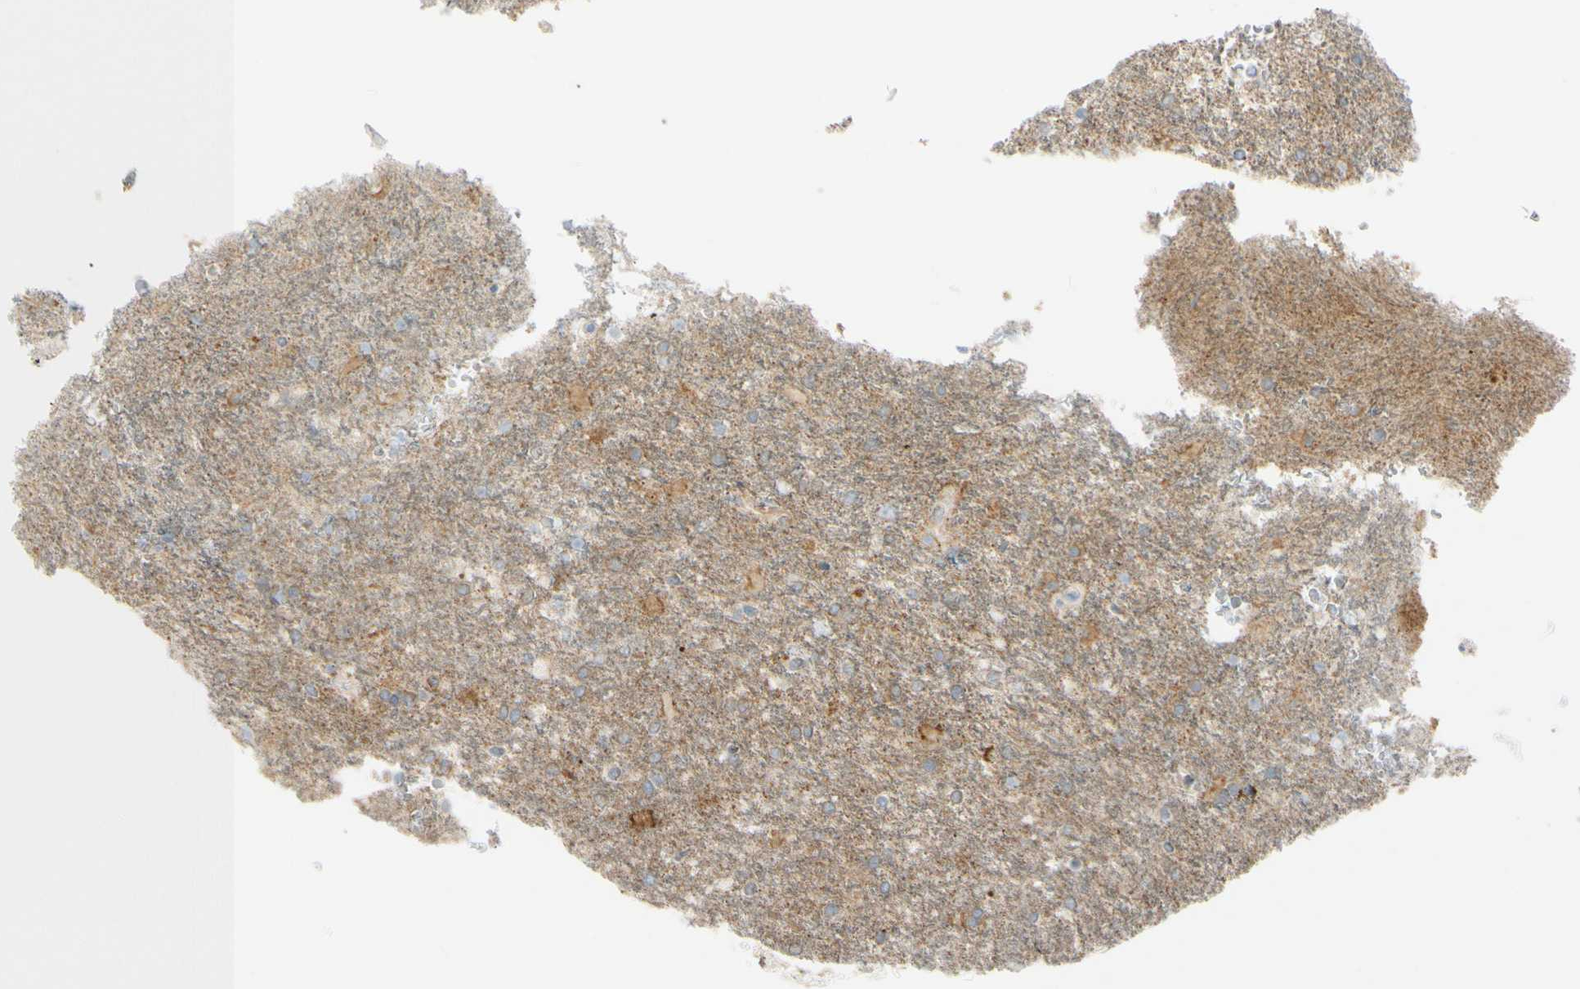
{"staining": {"intensity": "negative", "quantity": "none", "location": "none"}, "tissue": "glioma", "cell_type": "Tumor cells", "image_type": "cancer", "snomed": [{"axis": "morphology", "description": "Glioma, malignant, High grade"}, {"axis": "topography", "description": "Brain"}], "caption": "This is an IHC micrograph of high-grade glioma (malignant). There is no expression in tumor cells.", "gene": "GALNT5", "patient": {"sex": "male", "age": 71}}